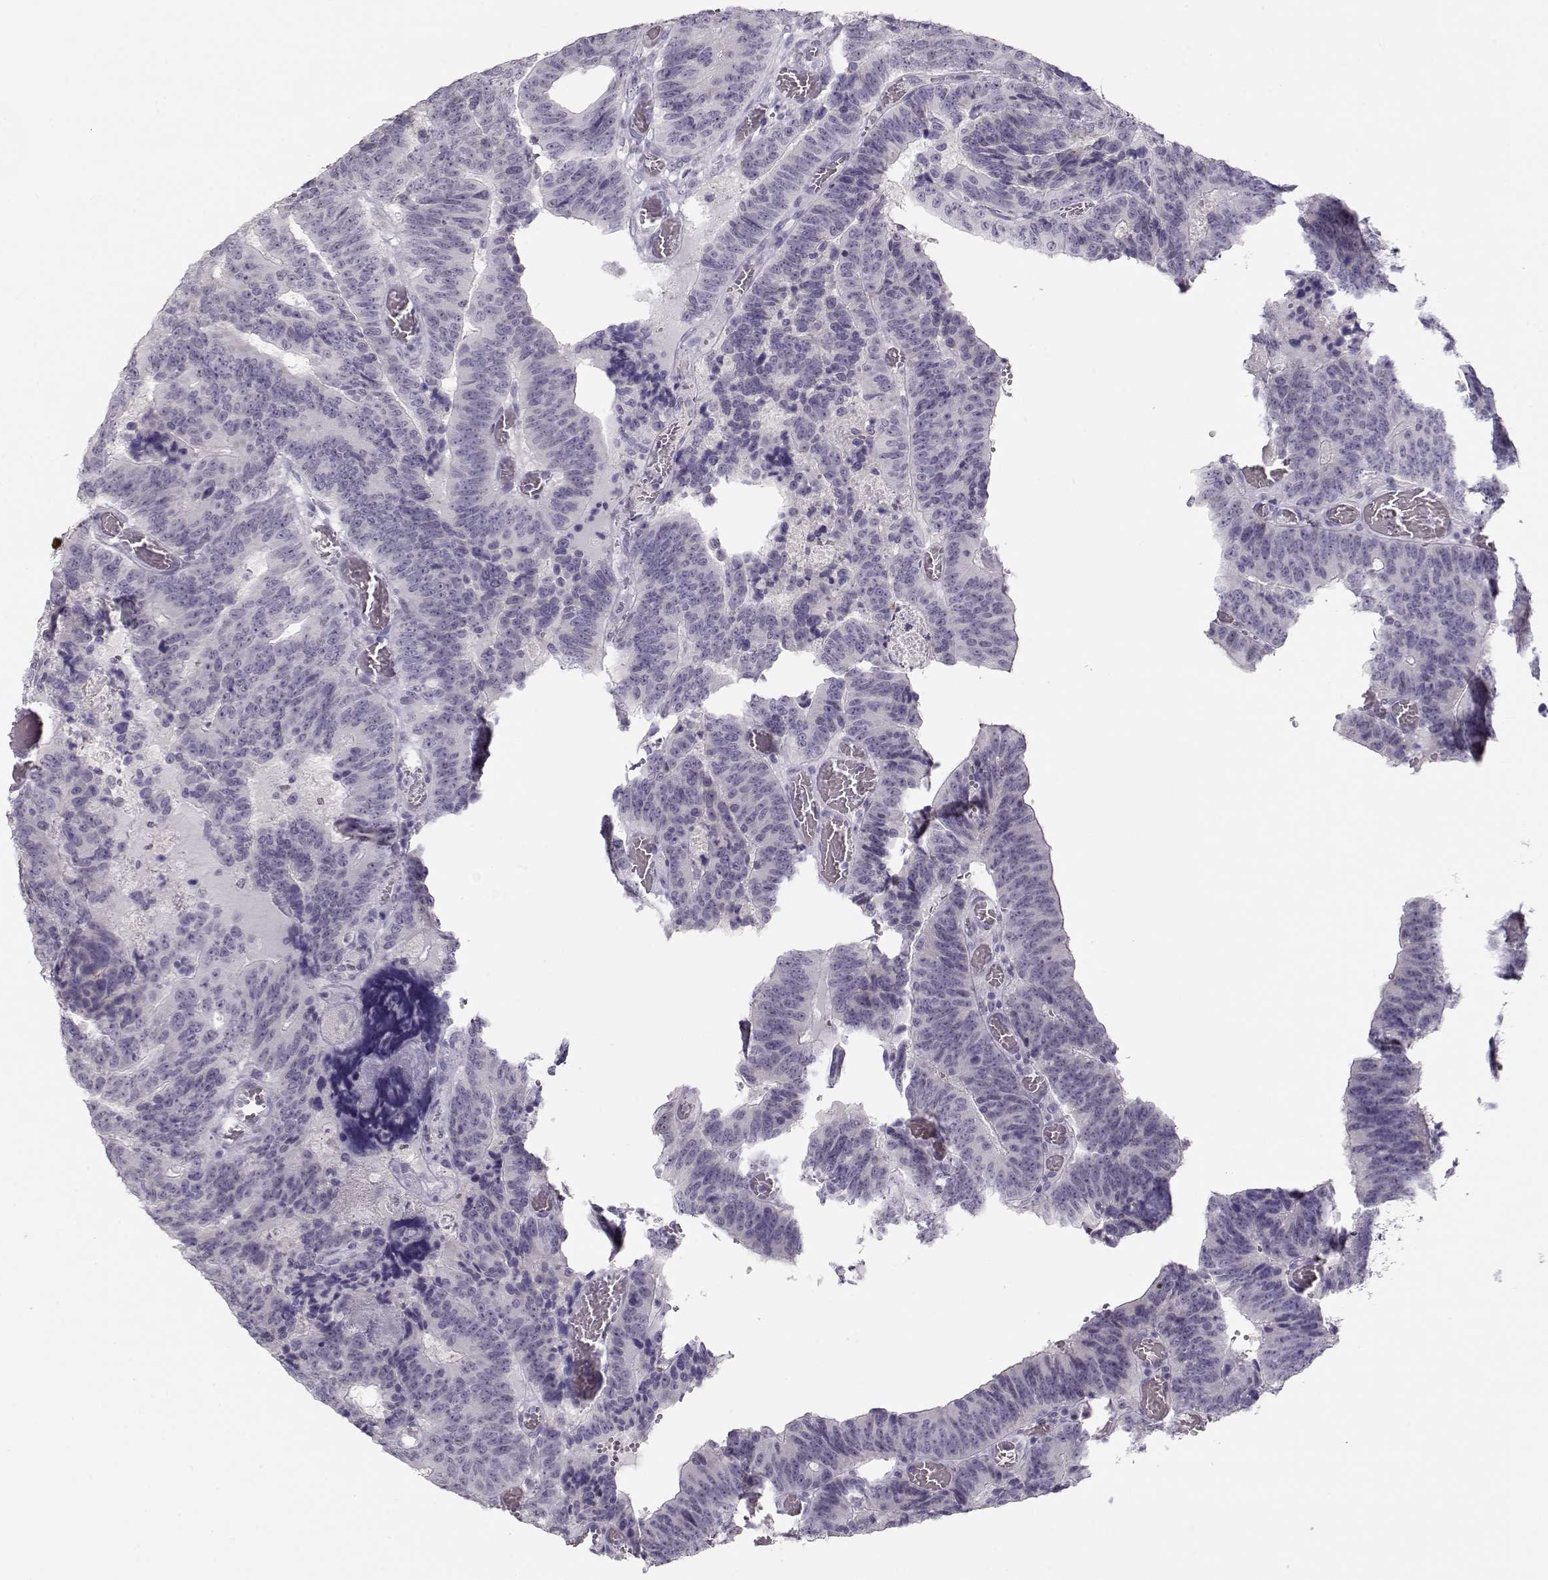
{"staining": {"intensity": "negative", "quantity": "none", "location": "none"}, "tissue": "colorectal cancer", "cell_type": "Tumor cells", "image_type": "cancer", "snomed": [{"axis": "morphology", "description": "Adenocarcinoma, NOS"}, {"axis": "topography", "description": "Colon"}], "caption": "Immunohistochemical staining of colorectal adenocarcinoma reveals no significant expression in tumor cells. The staining is performed using DAB (3,3'-diaminobenzidine) brown chromogen with nuclei counter-stained in using hematoxylin.", "gene": "IMPG1", "patient": {"sex": "female", "age": 82}}